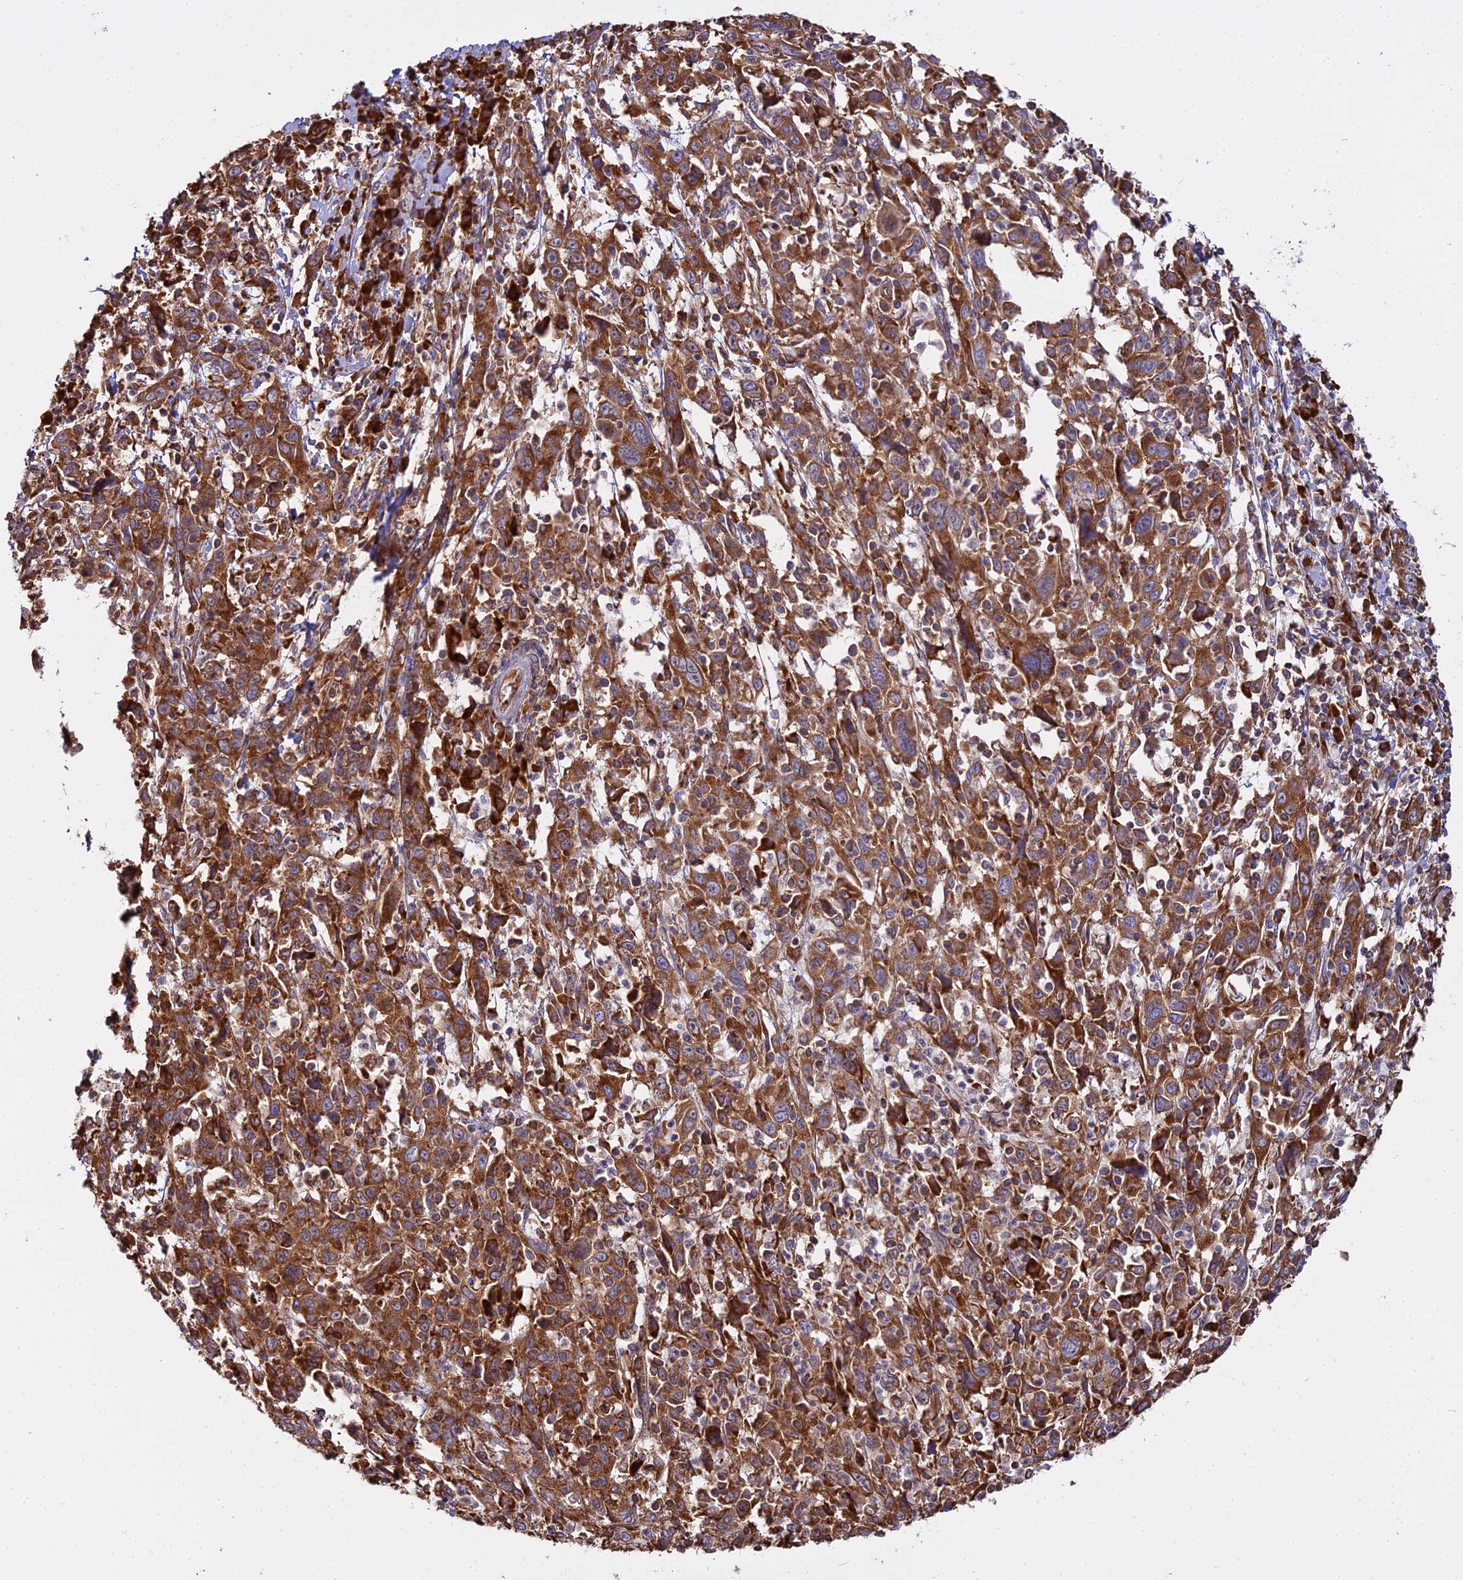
{"staining": {"intensity": "moderate", "quantity": ">75%", "location": "cytoplasmic/membranous"}, "tissue": "cervical cancer", "cell_type": "Tumor cells", "image_type": "cancer", "snomed": [{"axis": "morphology", "description": "Squamous cell carcinoma, NOS"}, {"axis": "topography", "description": "Cervix"}], "caption": "A brown stain highlights moderate cytoplasmic/membranous staining of a protein in cervical cancer (squamous cell carcinoma) tumor cells.", "gene": "RPL26", "patient": {"sex": "female", "age": 46}}